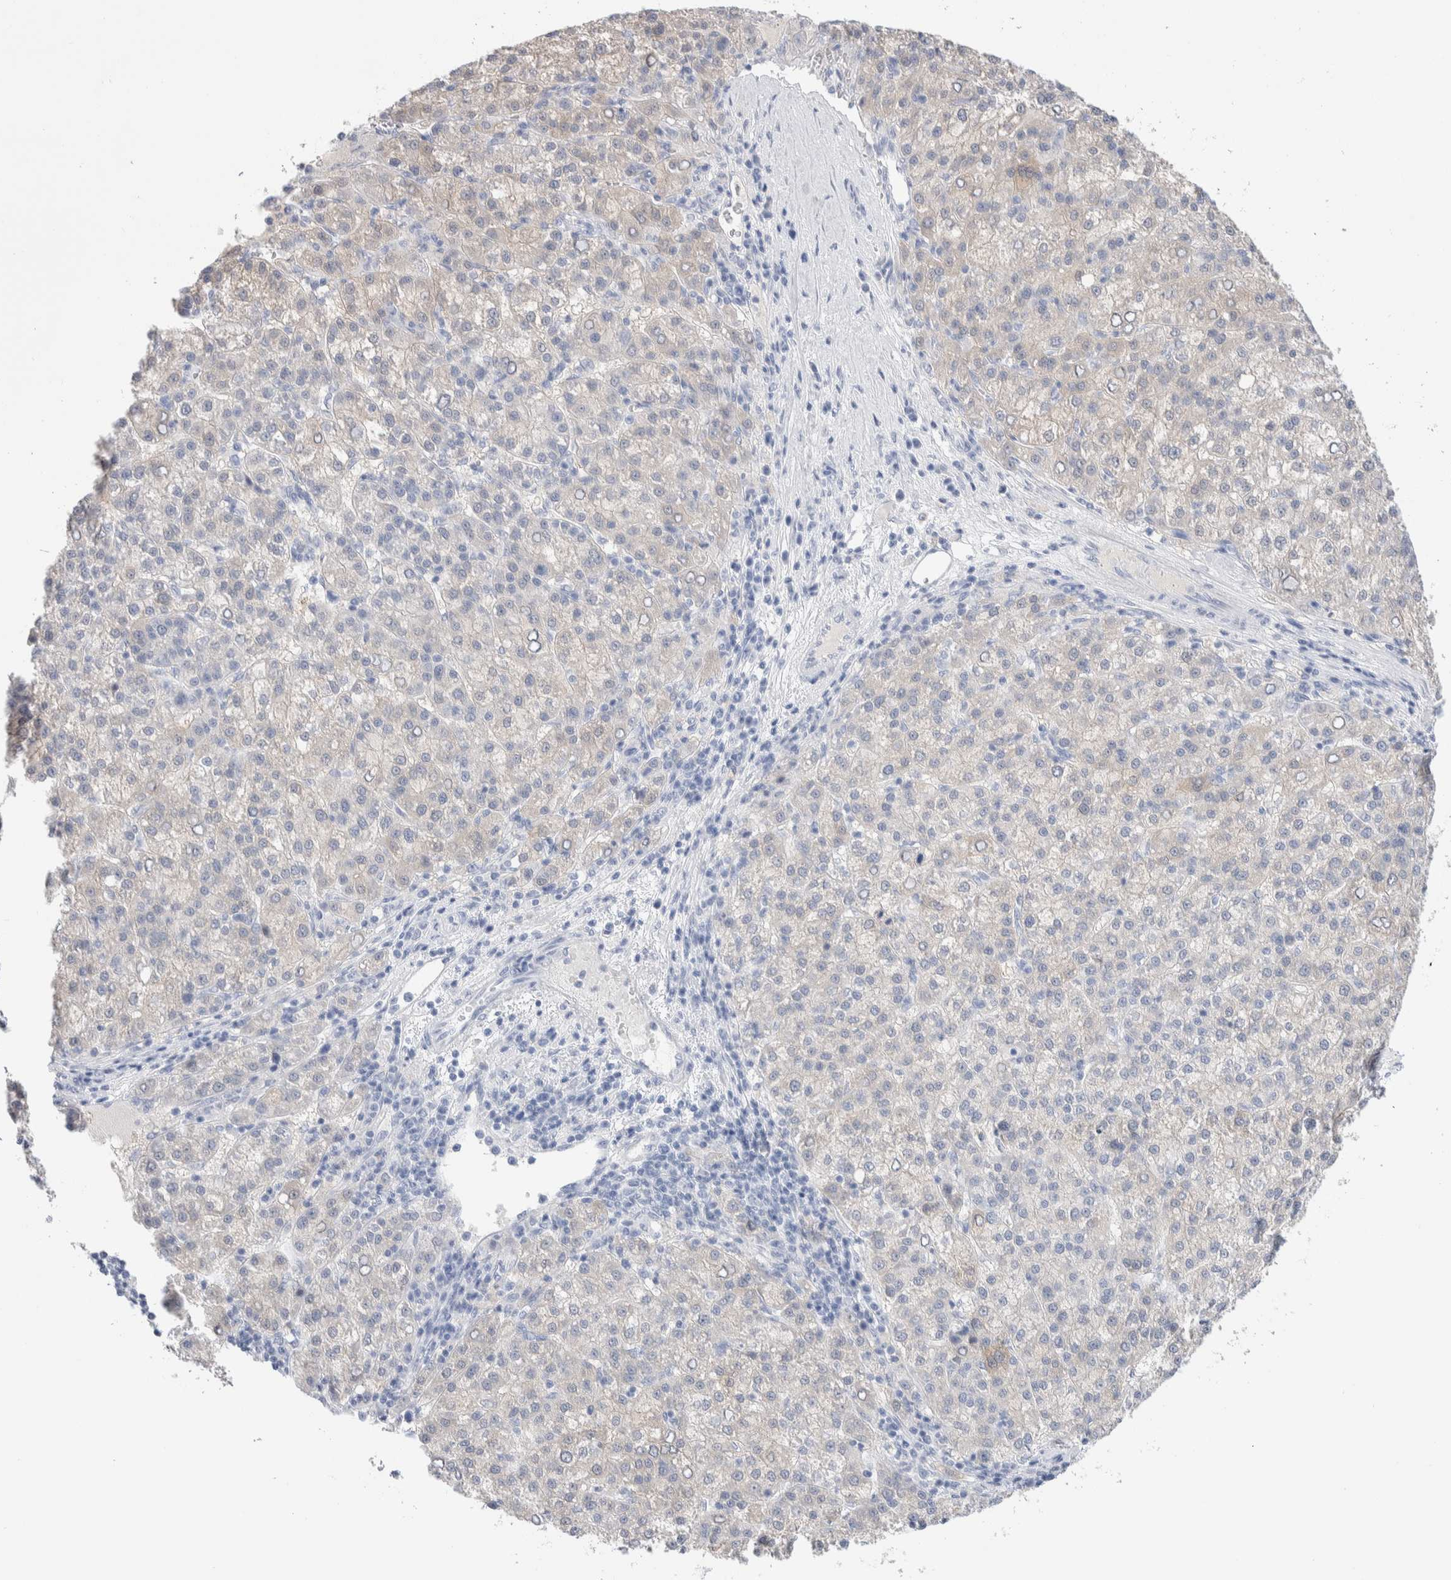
{"staining": {"intensity": "negative", "quantity": "none", "location": "none"}, "tissue": "liver cancer", "cell_type": "Tumor cells", "image_type": "cancer", "snomed": [{"axis": "morphology", "description": "Carcinoma, Hepatocellular, NOS"}, {"axis": "topography", "description": "Liver"}], "caption": "An immunohistochemistry (IHC) micrograph of liver cancer (hepatocellular carcinoma) is shown. There is no staining in tumor cells of liver cancer (hepatocellular carcinoma).", "gene": "GDA", "patient": {"sex": "female", "age": 58}}